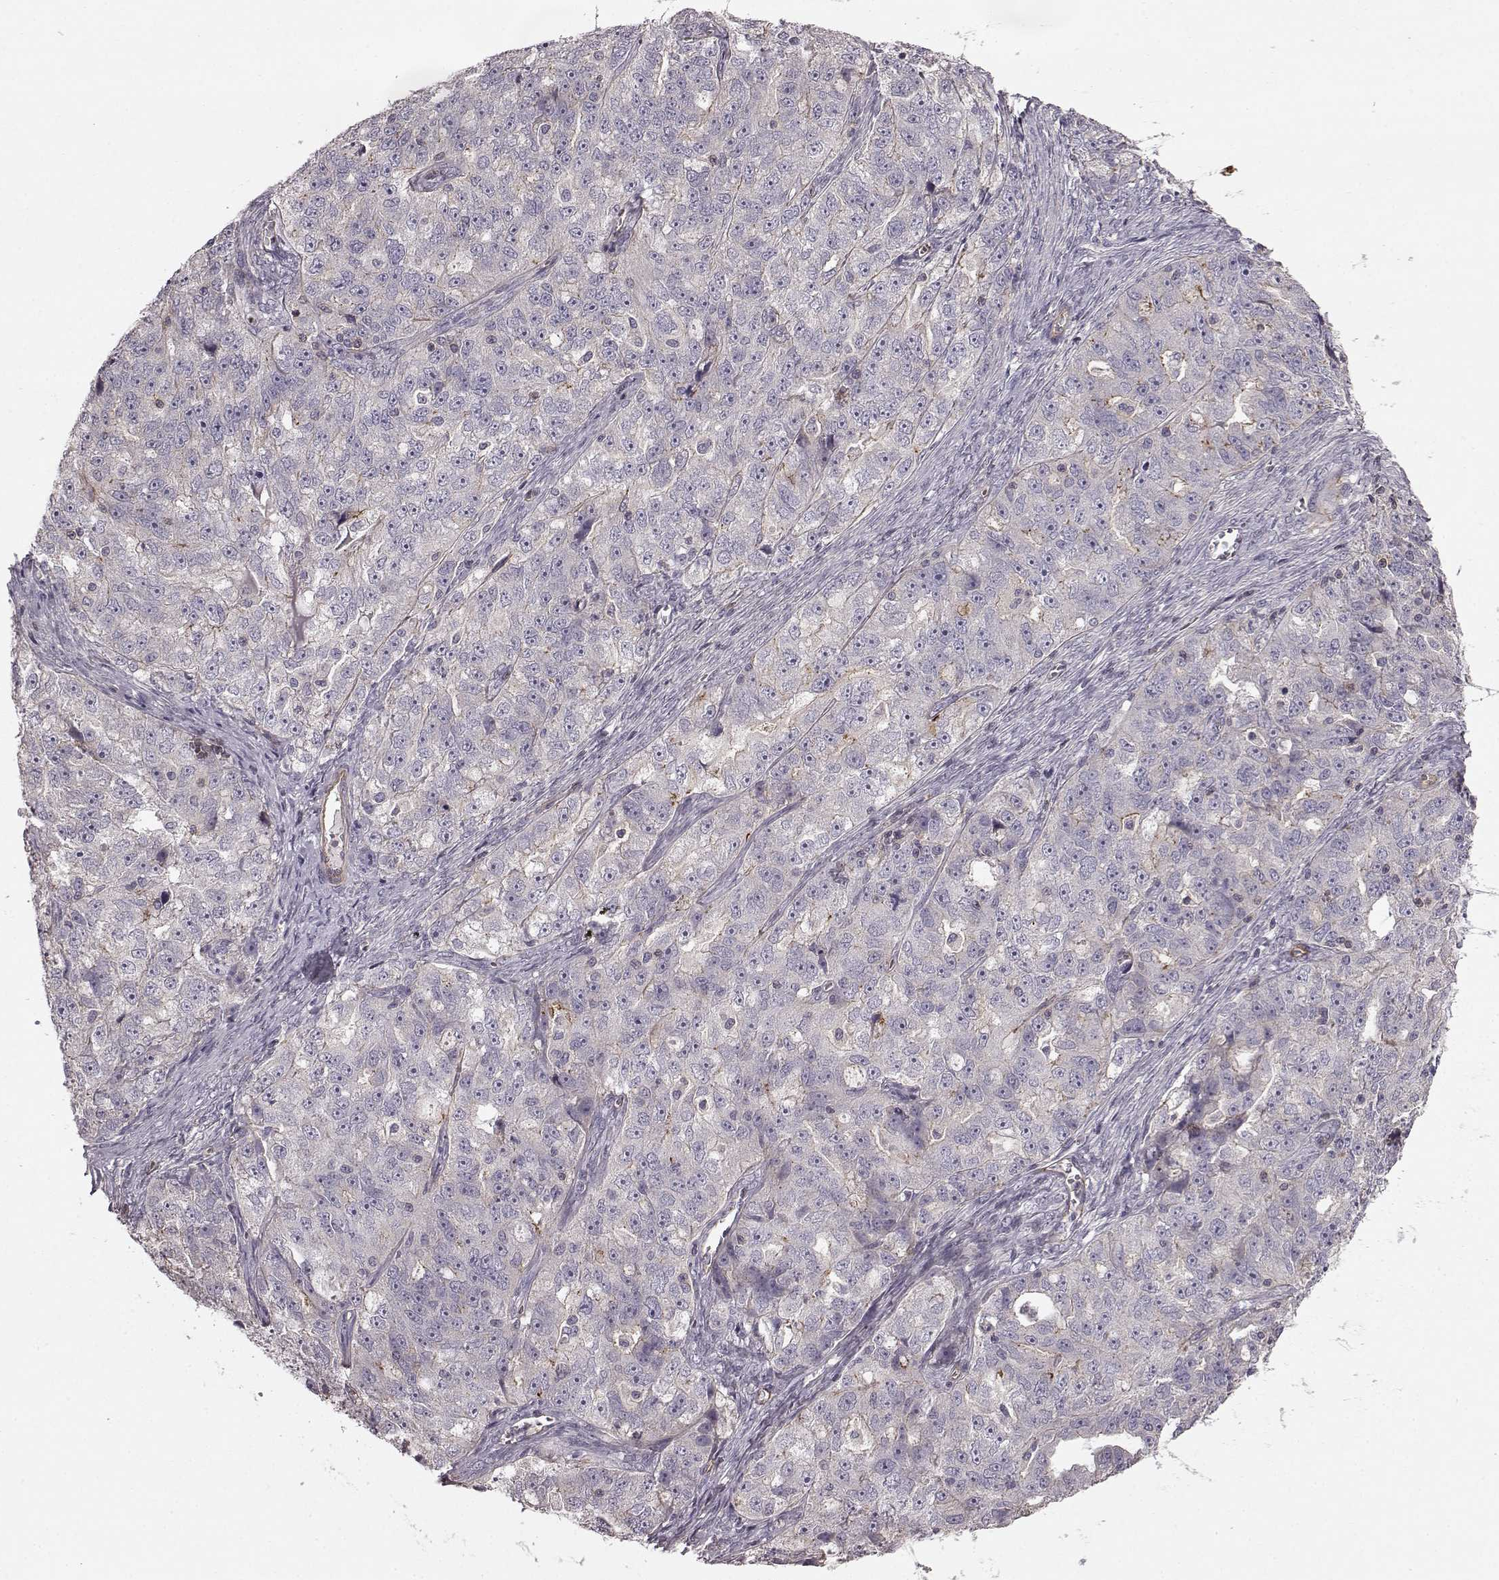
{"staining": {"intensity": "negative", "quantity": "none", "location": "none"}, "tissue": "ovarian cancer", "cell_type": "Tumor cells", "image_type": "cancer", "snomed": [{"axis": "morphology", "description": "Cystadenocarcinoma, serous, NOS"}, {"axis": "topography", "description": "Ovary"}], "caption": "Human ovarian cancer (serous cystadenocarcinoma) stained for a protein using IHC shows no staining in tumor cells.", "gene": "SLC22A18", "patient": {"sex": "female", "age": 51}}